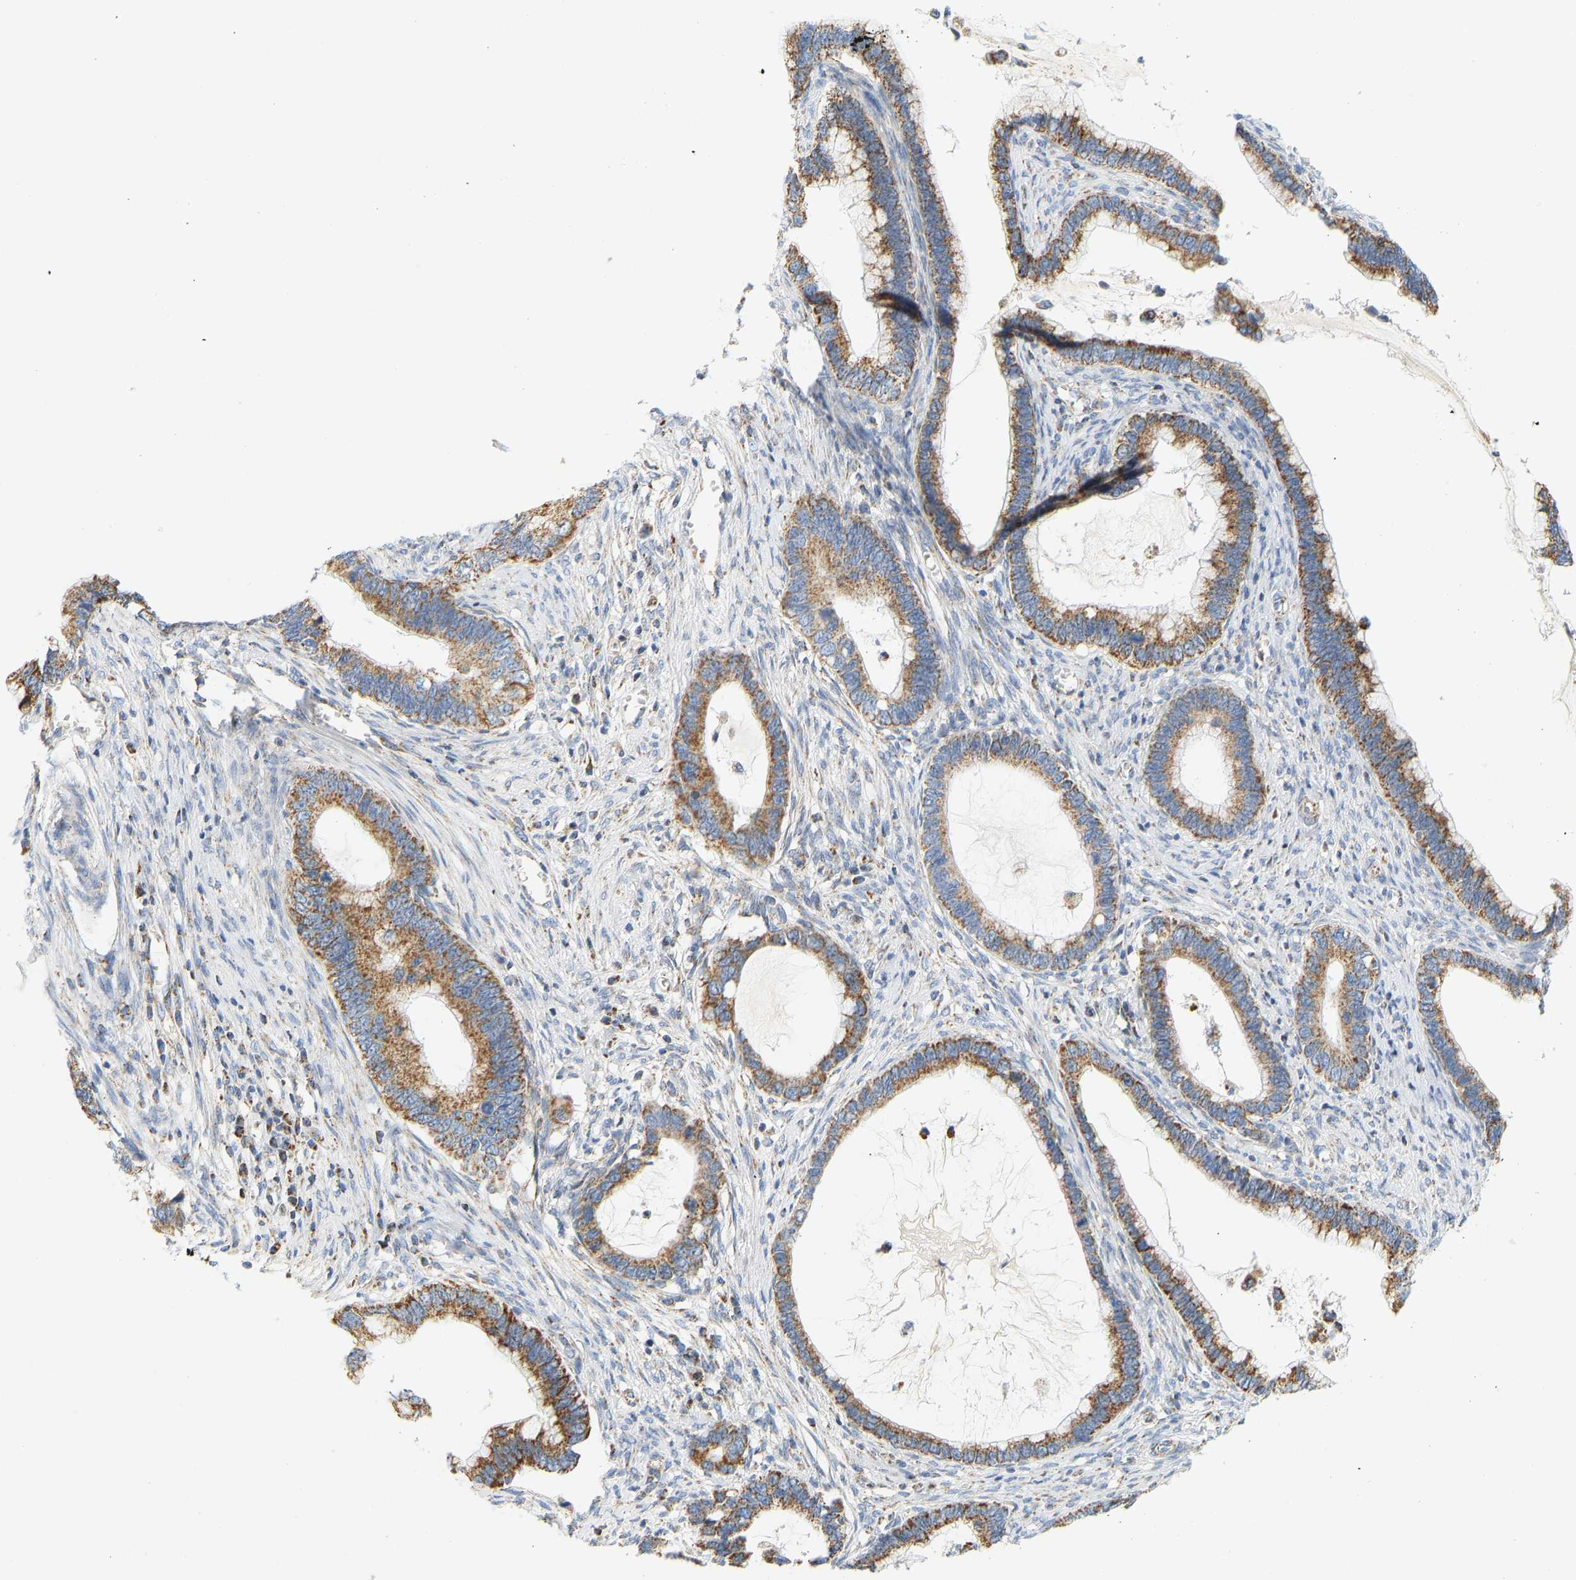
{"staining": {"intensity": "moderate", "quantity": ">75%", "location": "cytoplasmic/membranous"}, "tissue": "cervical cancer", "cell_type": "Tumor cells", "image_type": "cancer", "snomed": [{"axis": "morphology", "description": "Adenocarcinoma, NOS"}, {"axis": "topography", "description": "Cervix"}], "caption": "Brown immunohistochemical staining in cervical cancer reveals moderate cytoplasmic/membranous staining in about >75% of tumor cells.", "gene": "GRPEL2", "patient": {"sex": "female", "age": 44}}